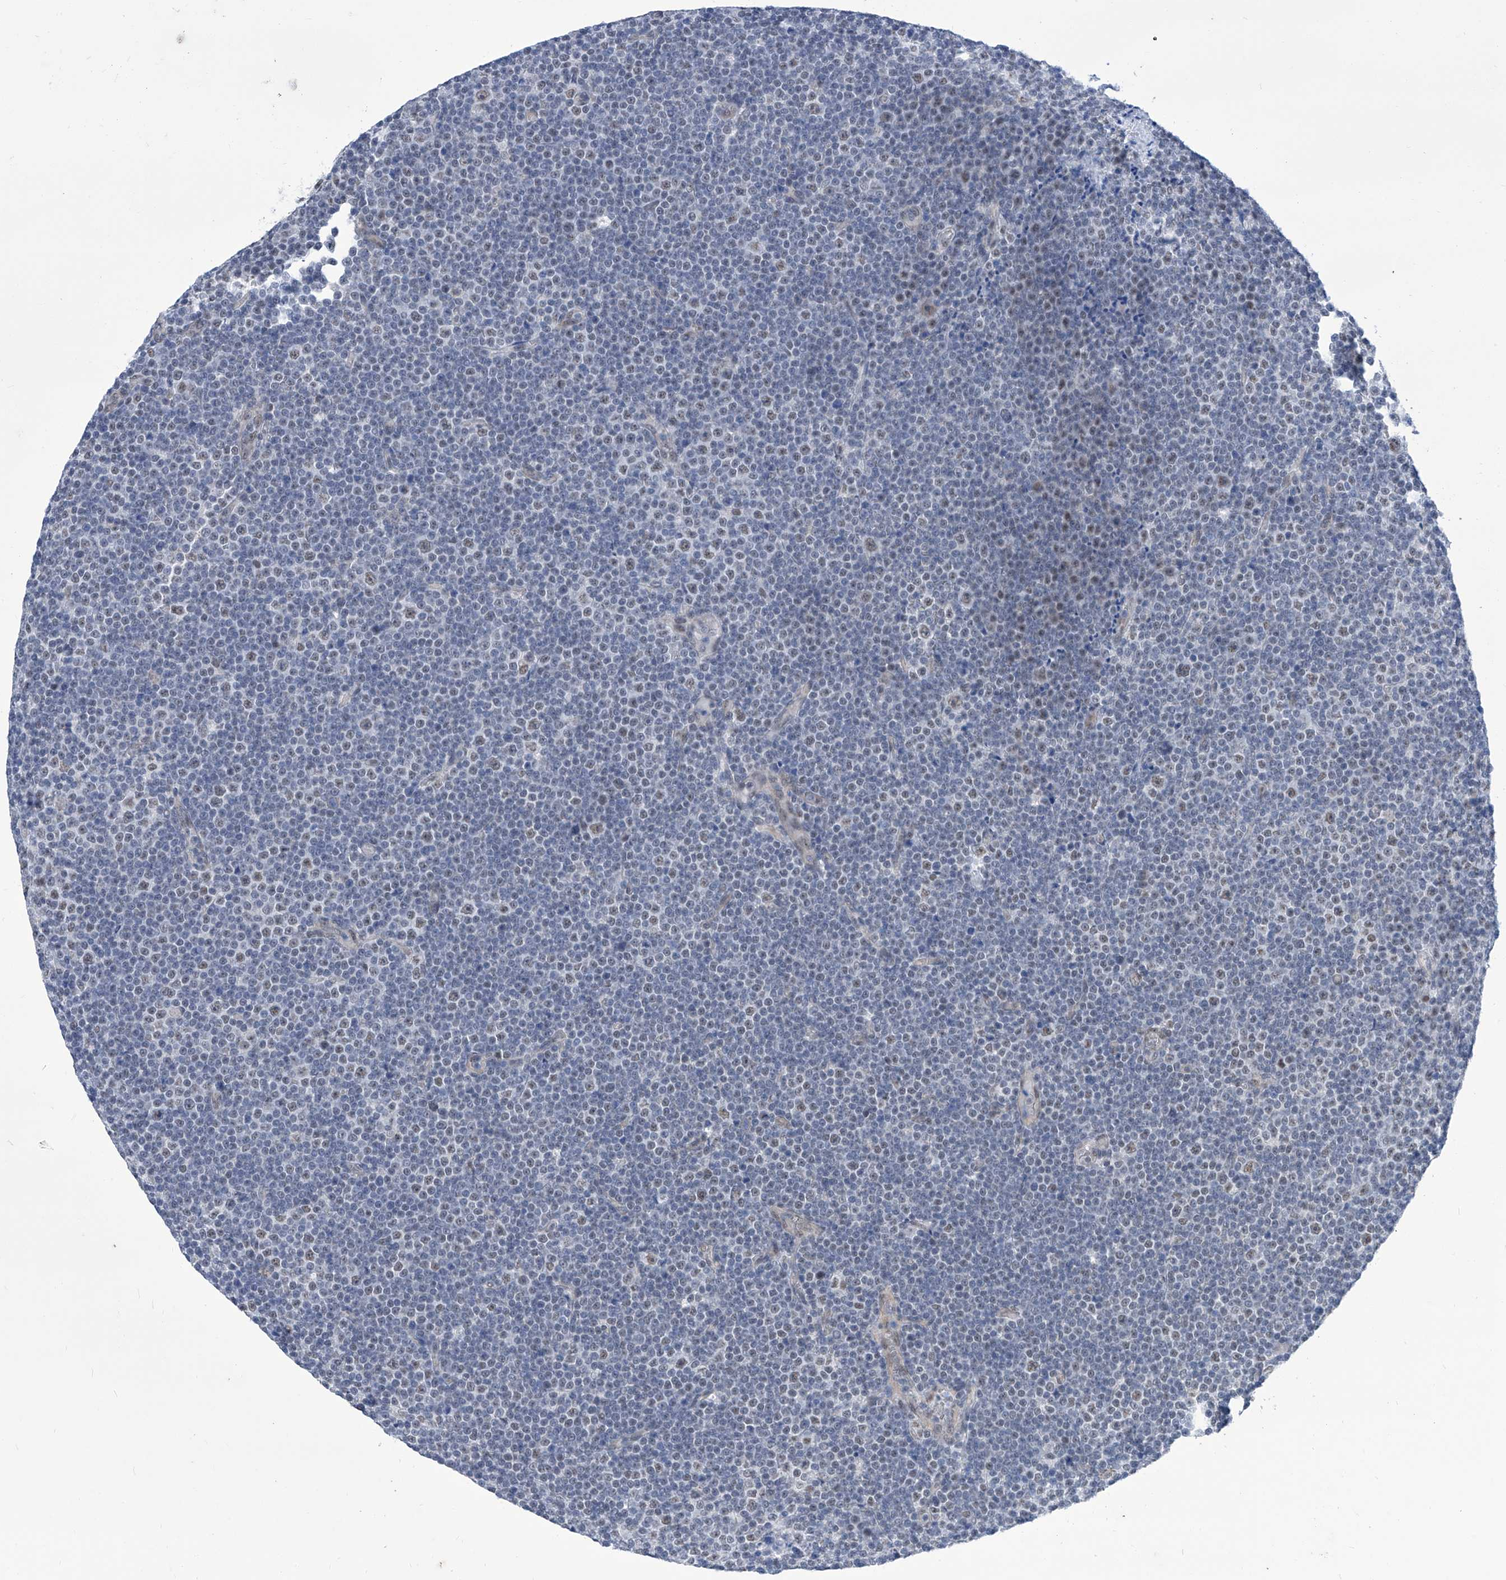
{"staining": {"intensity": "weak", "quantity": "25%-75%", "location": "nuclear"}, "tissue": "lymphoma", "cell_type": "Tumor cells", "image_type": "cancer", "snomed": [{"axis": "morphology", "description": "Malignant lymphoma, non-Hodgkin's type, Low grade"}, {"axis": "topography", "description": "Lymph node"}], "caption": "Human low-grade malignant lymphoma, non-Hodgkin's type stained for a protein (brown) shows weak nuclear positive expression in approximately 25%-75% of tumor cells.", "gene": "SART1", "patient": {"sex": "female", "age": 67}}